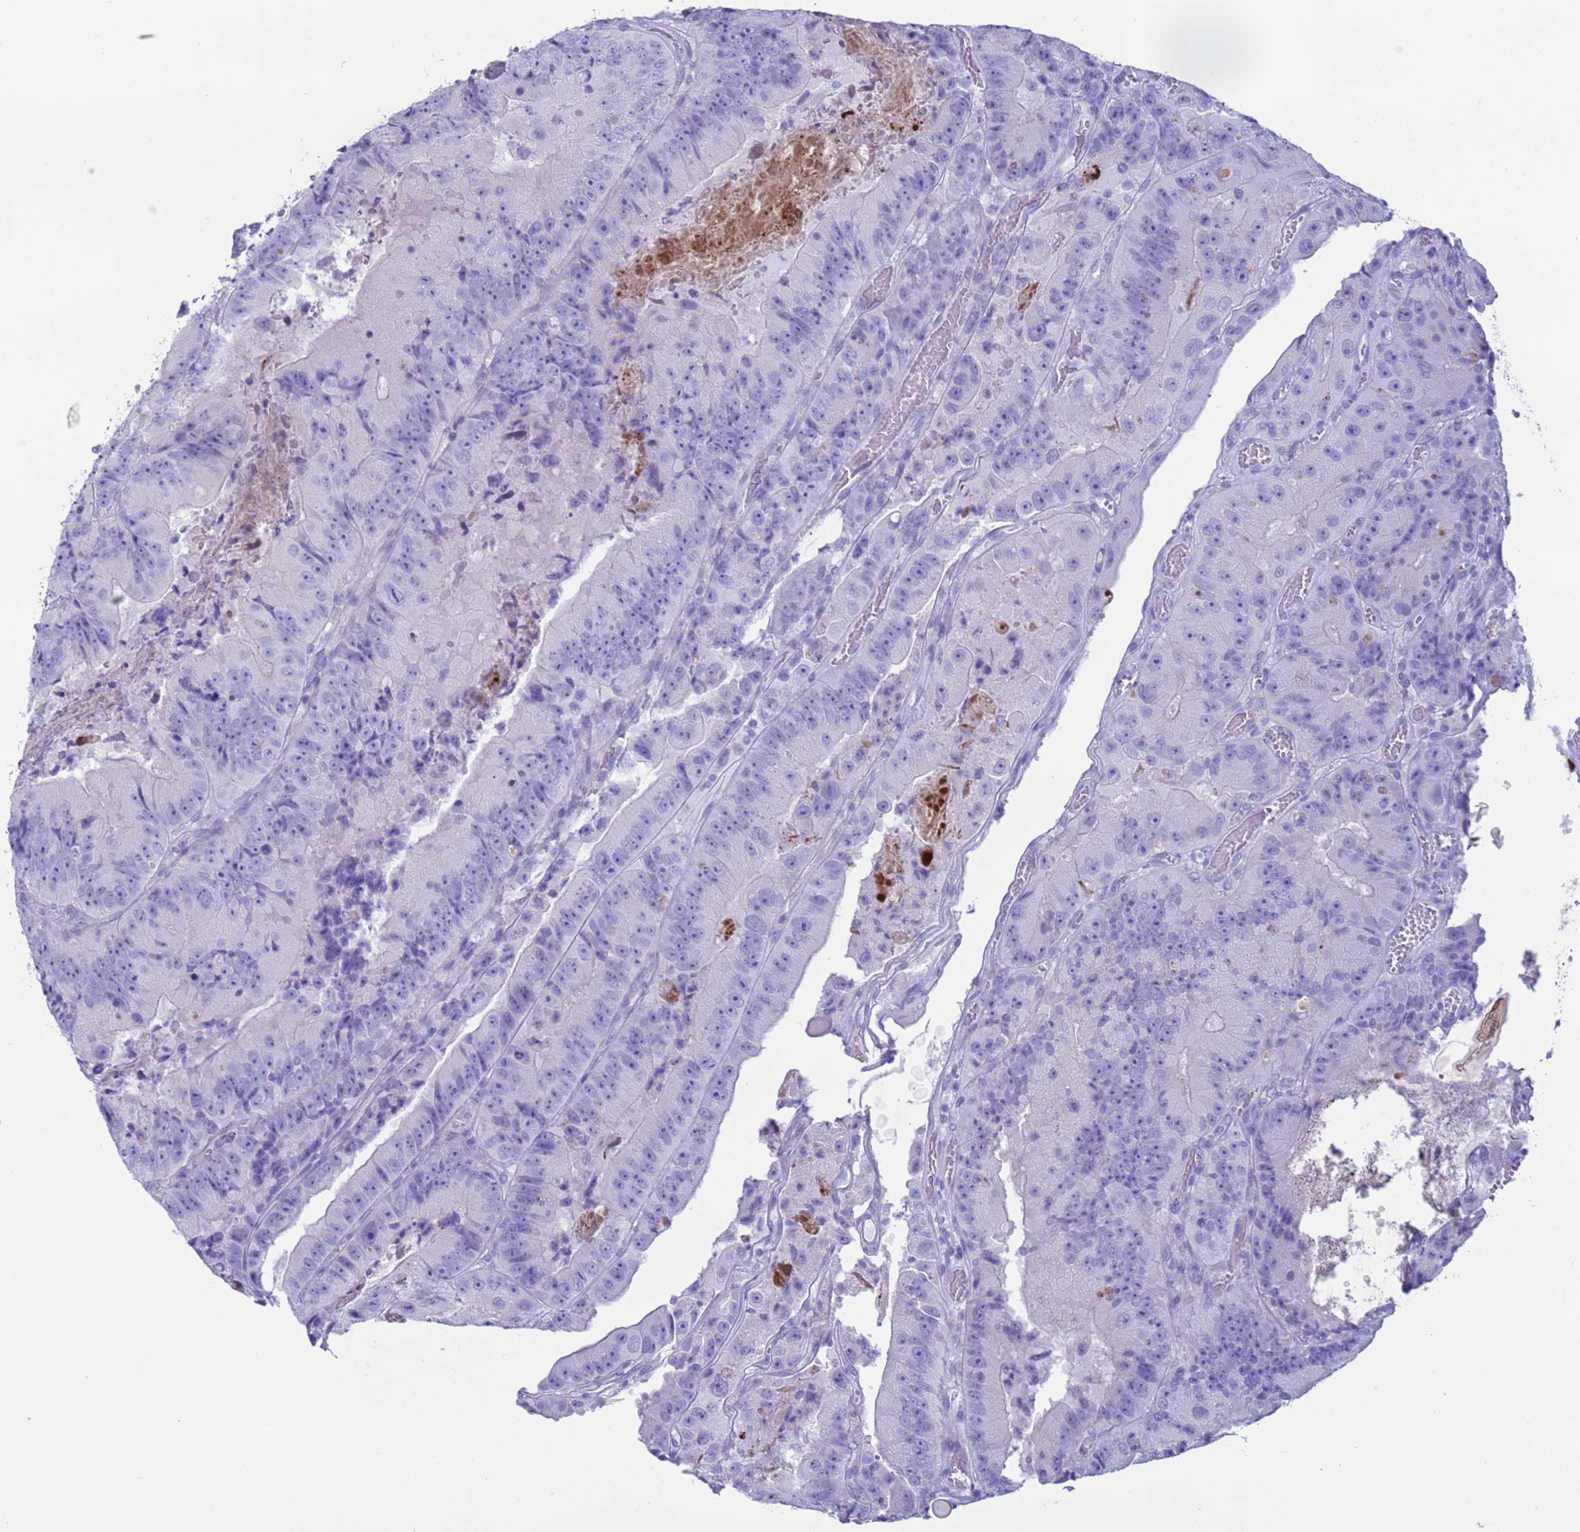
{"staining": {"intensity": "negative", "quantity": "none", "location": "none"}, "tissue": "colorectal cancer", "cell_type": "Tumor cells", "image_type": "cancer", "snomed": [{"axis": "morphology", "description": "Adenocarcinoma, NOS"}, {"axis": "topography", "description": "Colon"}], "caption": "IHC image of human colorectal cancer stained for a protein (brown), which demonstrates no positivity in tumor cells.", "gene": "CST4", "patient": {"sex": "female", "age": 86}}